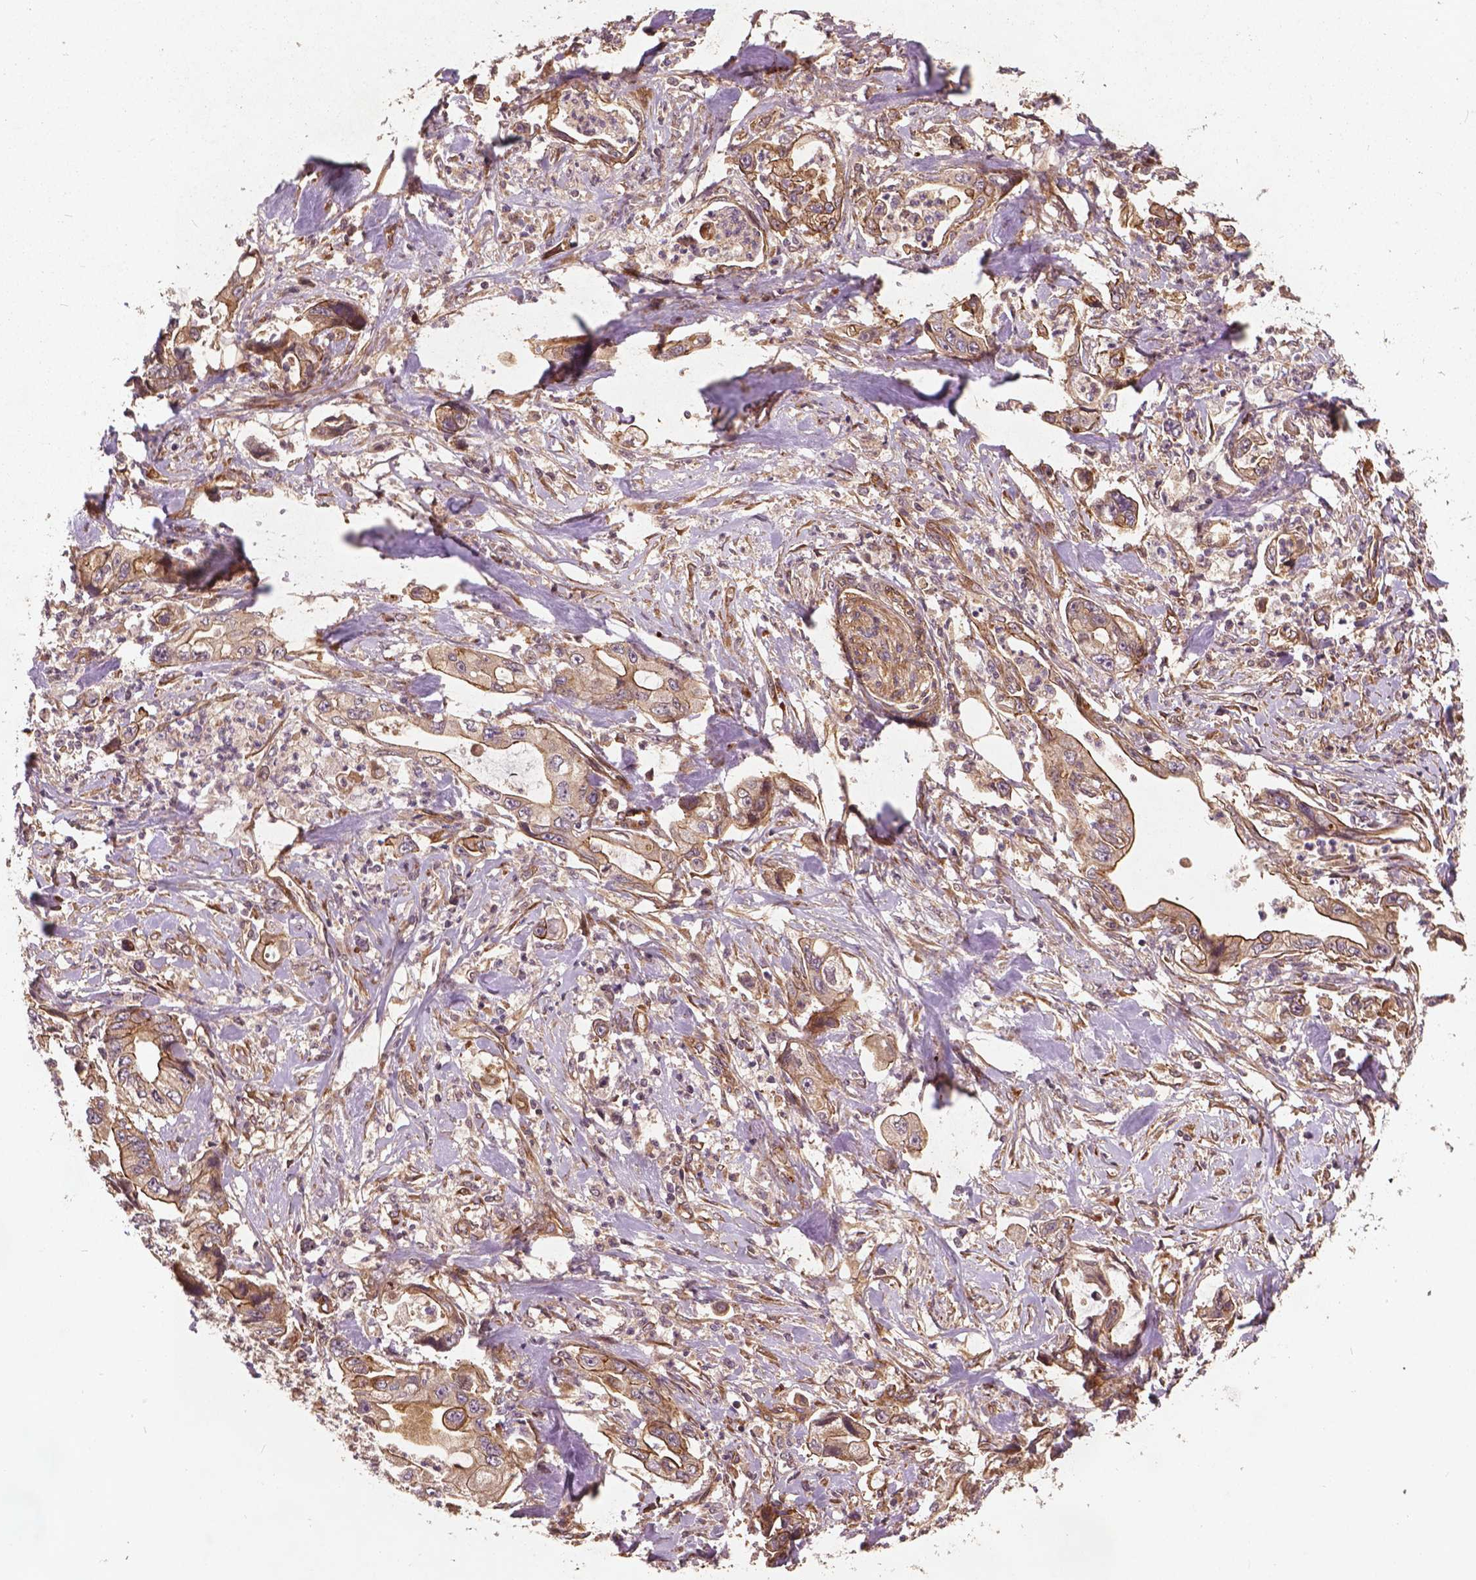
{"staining": {"intensity": "moderate", "quantity": ">75%", "location": "cytoplasmic/membranous"}, "tissue": "stomach cancer", "cell_type": "Tumor cells", "image_type": "cancer", "snomed": [{"axis": "morphology", "description": "Adenocarcinoma, NOS"}, {"axis": "topography", "description": "Pancreas"}, {"axis": "topography", "description": "Stomach, upper"}], "caption": "This photomicrograph exhibits IHC staining of human stomach cancer, with medium moderate cytoplasmic/membranous staining in approximately >75% of tumor cells.", "gene": "UBXN2A", "patient": {"sex": "male", "age": 77}}